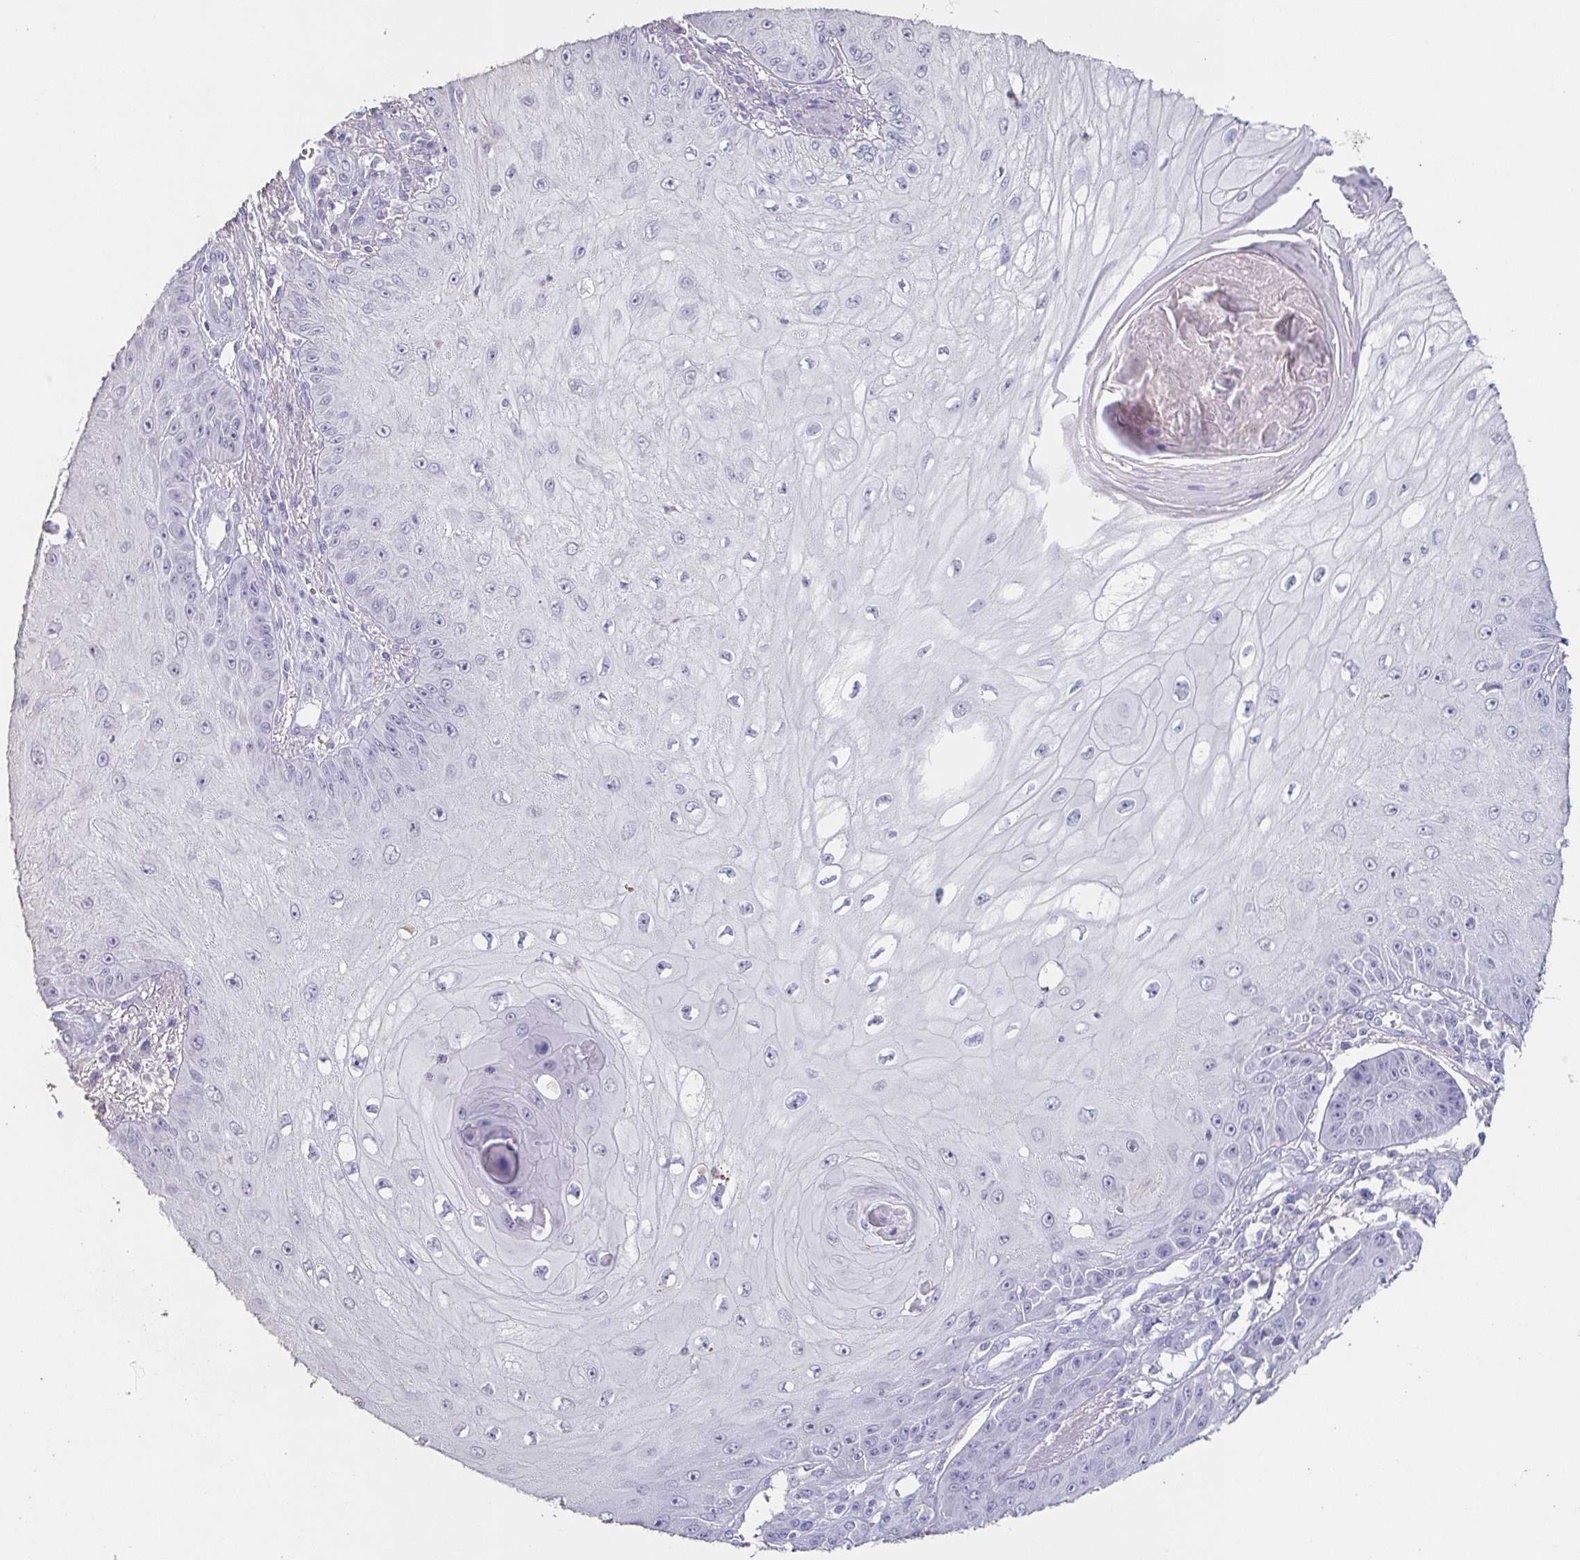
{"staining": {"intensity": "negative", "quantity": "none", "location": "none"}, "tissue": "skin cancer", "cell_type": "Tumor cells", "image_type": "cancer", "snomed": [{"axis": "morphology", "description": "Squamous cell carcinoma, NOS"}, {"axis": "topography", "description": "Skin"}], "caption": "Immunohistochemistry histopathology image of neoplastic tissue: skin squamous cell carcinoma stained with DAB (3,3'-diaminobenzidine) displays no significant protein expression in tumor cells.", "gene": "BPIFA2", "patient": {"sex": "male", "age": 70}}